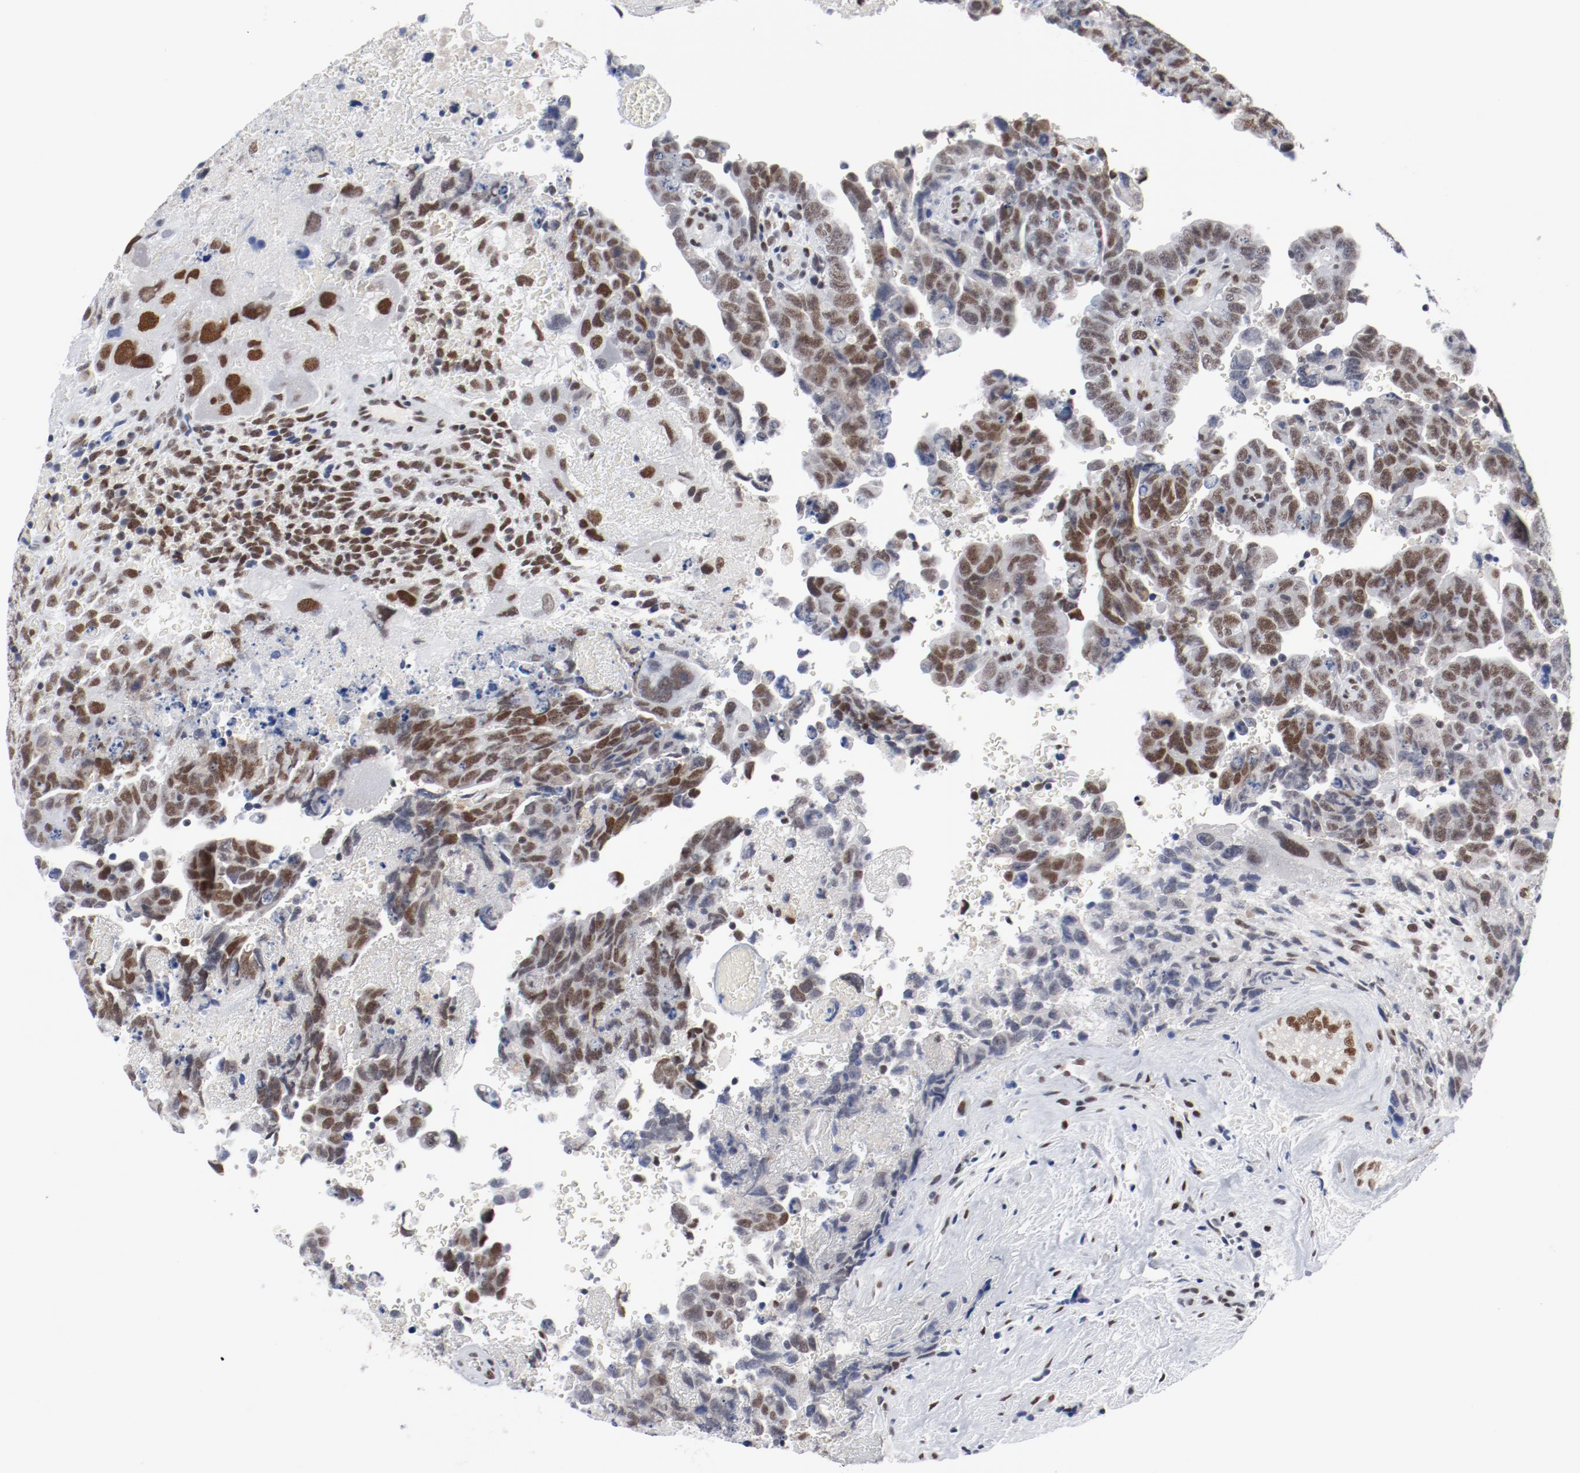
{"staining": {"intensity": "moderate", "quantity": ">75%", "location": "nuclear"}, "tissue": "testis cancer", "cell_type": "Tumor cells", "image_type": "cancer", "snomed": [{"axis": "morphology", "description": "Carcinoma, Embryonal, NOS"}, {"axis": "topography", "description": "Testis"}], "caption": "This is a micrograph of immunohistochemistry (IHC) staining of testis embryonal carcinoma, which shows moderate positivity in the nuclear of tumor cells.", "gene": "ARNT", "patient": {"sex": "male", "age": 28}}